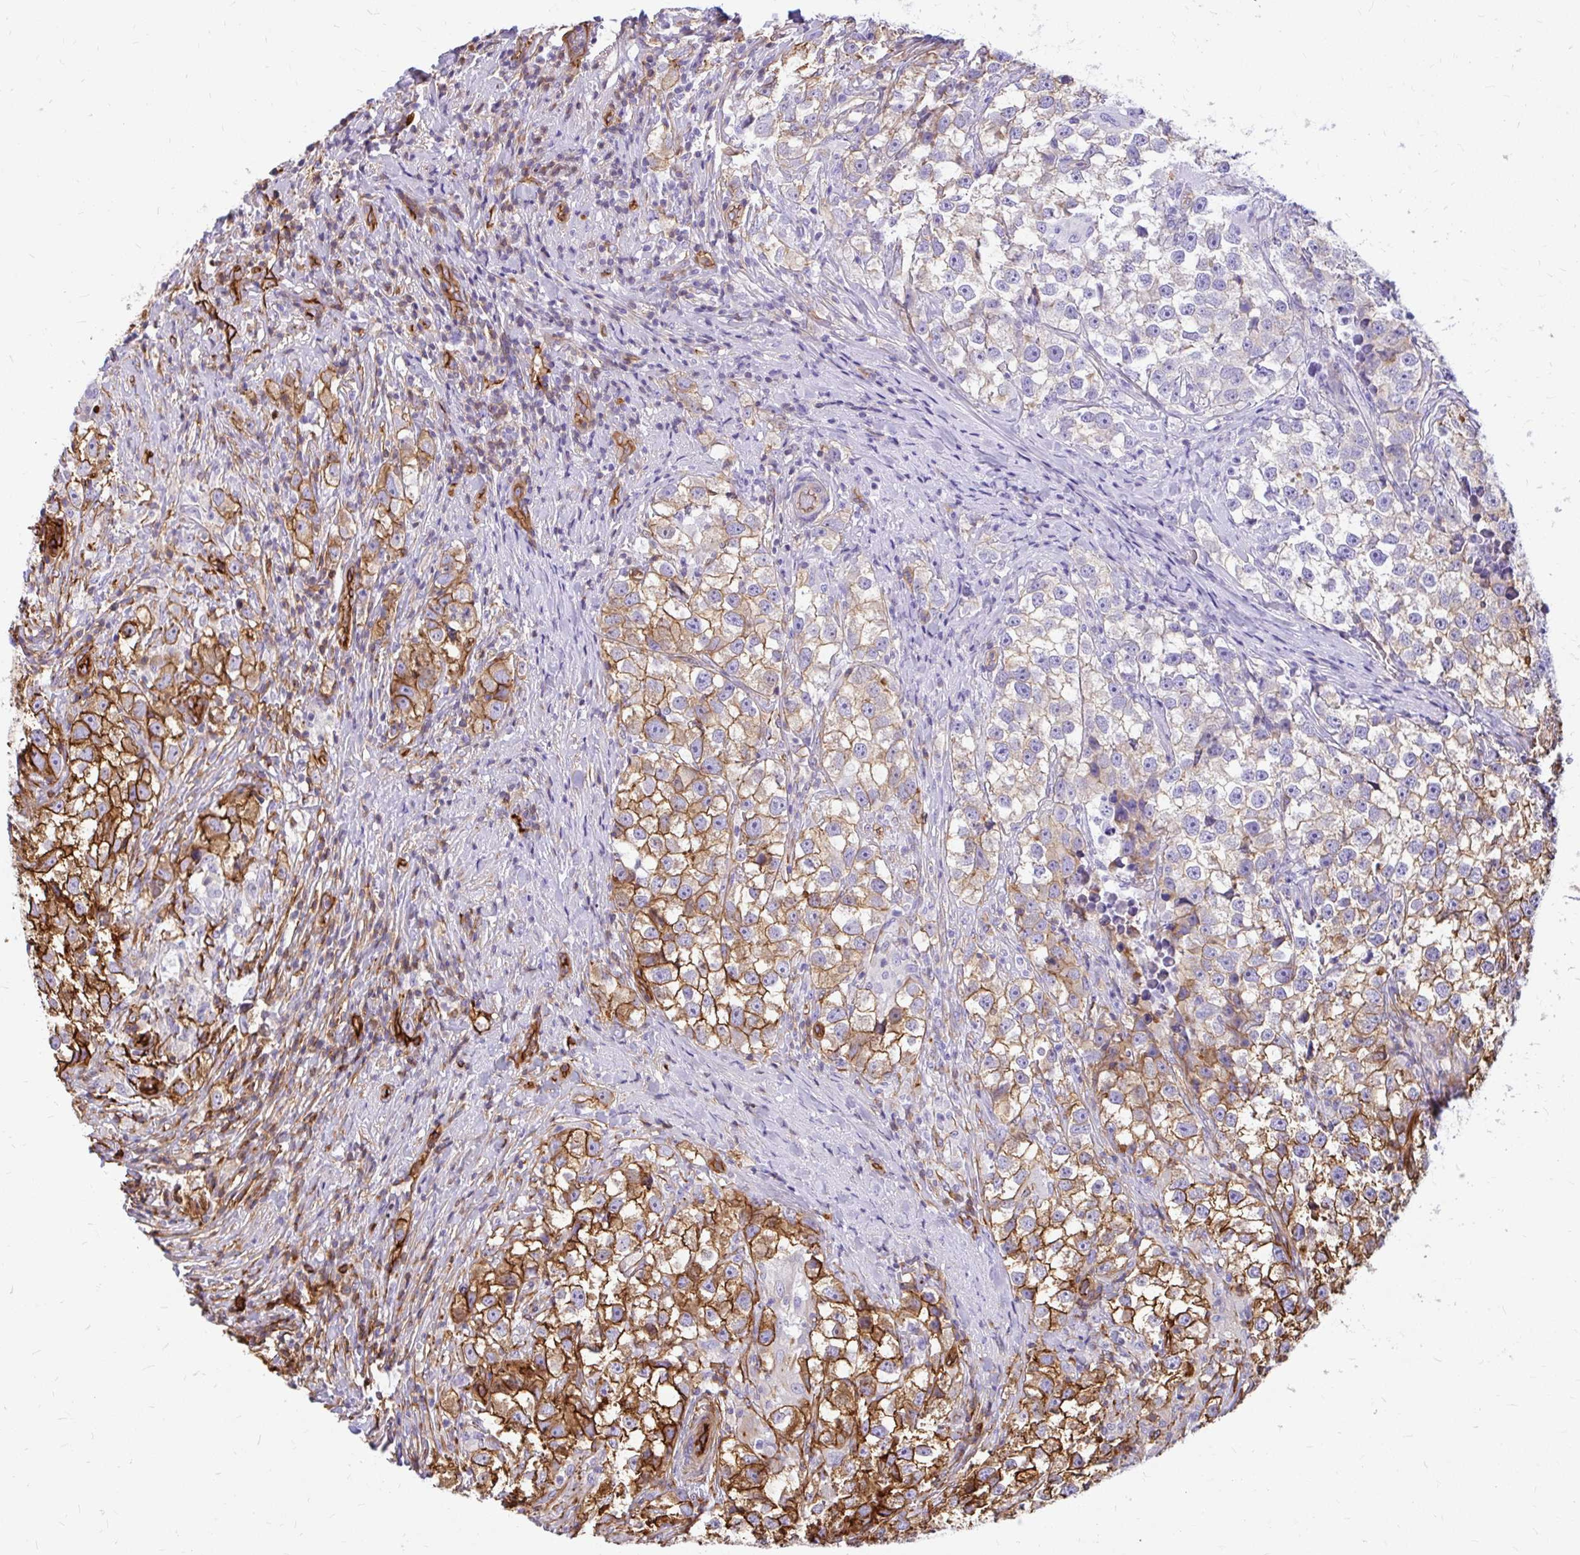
{"staining": {"intensity": "strong", "quantity": "25%-75%", "location": "cytoplasmic/membranous"}, "tissue": "testis cancer", "cell_type": "Tumor cells", "image_type": "cancer", "snomed": [{"axis": "morphology", "description": "Seminoma, NOS"}, {"axis": "topography", "description": "Testis"}], "caption": "DAB immunohistochemical staining of testis cancer (seminoma) demonstrates strong cytoplasmic/membranous protein staining in approximately 25%-75% of tumor cells.", "gene": "MAP1LC3B", "patient": {"sex": "male", "age": 46}}